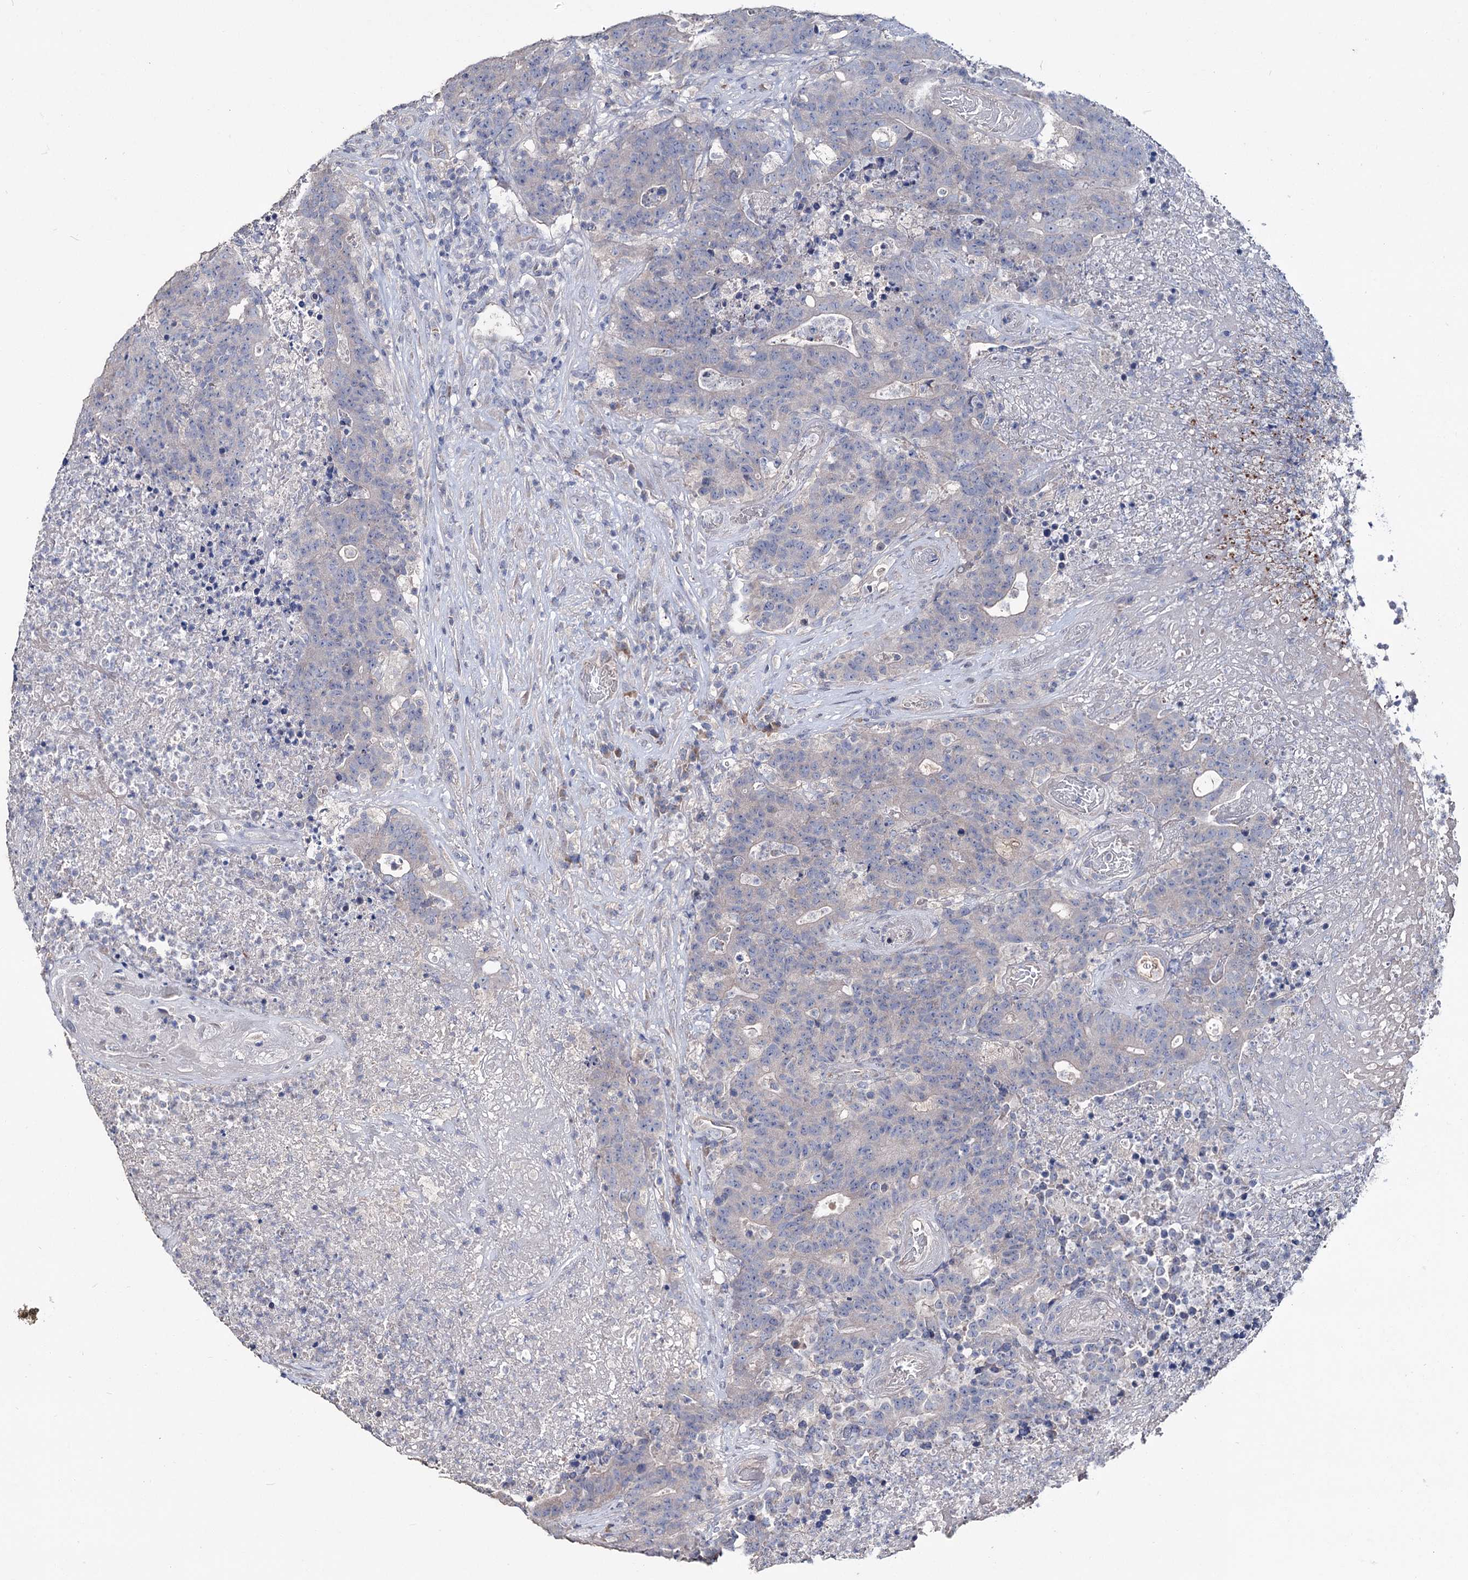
{"staining": {"intensity": "negative", "quantity": "none", "location": "none"}, "tissue": "colorectal cancer", "cell_type": "Tumor cells", "image_type": "cancer", "snomed": [{"axis": "morphology", "description": "Adenocarcinoma, NOS"}, {"axis": "topography", "description": "Colon"}], "caption": "Human colorectal cancer stained for a protein using immunohistochemistry (IHC) displays no expression in tumor cells.", "gene": "EPB41L5", "patient": {"sex": "female", "age": 75}}